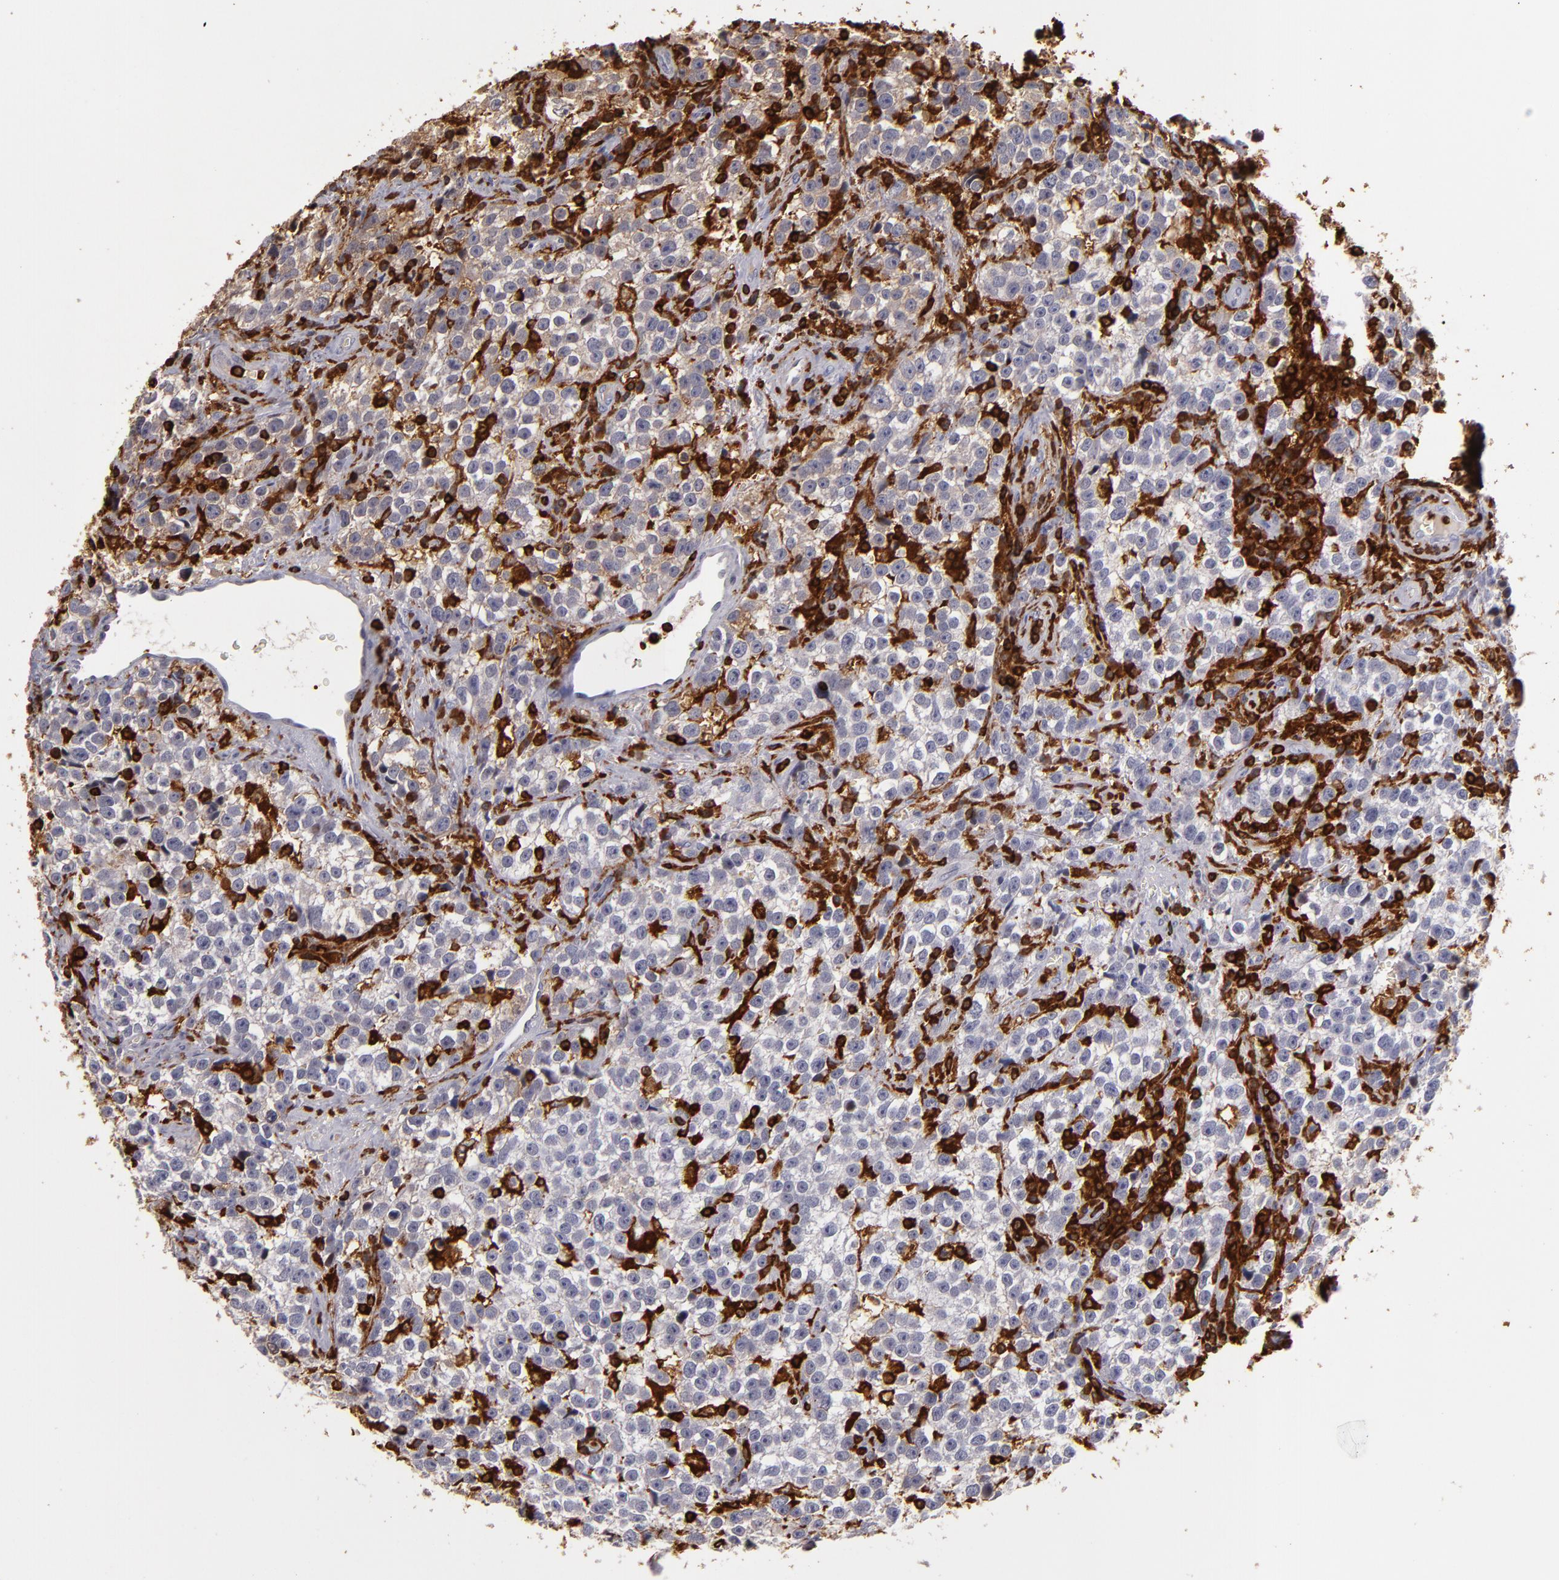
{"staining": {"intensity": "moderate", "quantity": ">75%", "location": "cytoplasmic/membranous"}, "tissue": "testis cancer", "cell_type": "Tumor cells", "image_type": "cancer", "snomed": [{"axis": "morphology", "description": "Seminoma, NOS"}, {"axis": "topography", "description": "Testis"}], "caption": "Immunohistochemical staining of human testis seminoma demonstrates medium levels of moderate cytoplasmic/membranous protein positivity in approximately >75% of tumor cells. (DAB (3,3'-diaminobenzidine) = brown stain, brightfield microscopy at high magnification).", "gene": "WAS", "patient": {"sex": "male", "age": 38}}